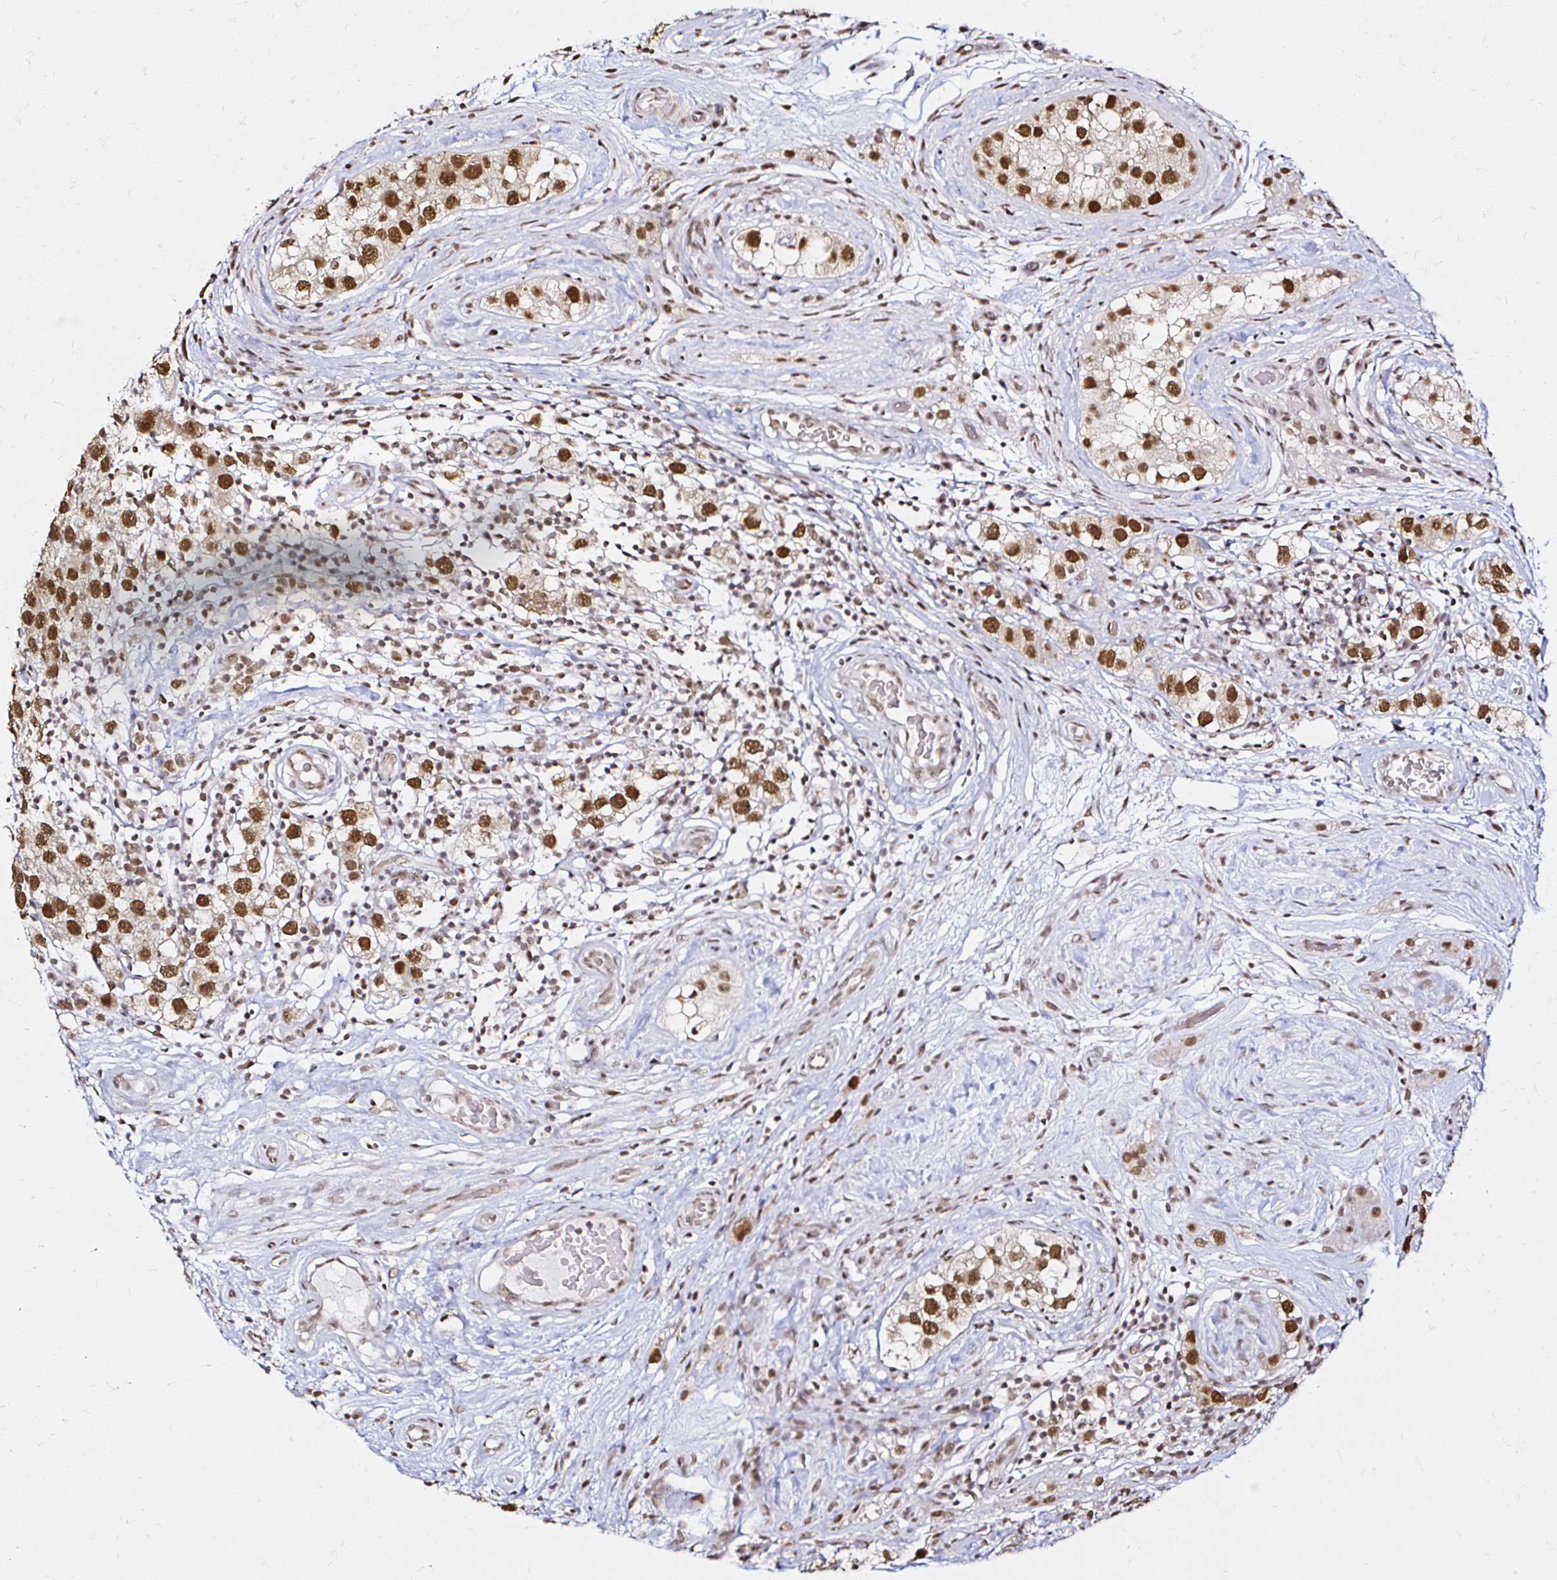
{"staining": {"intensity": "strong", "quantity": ">75%", "location": "nuclear"}, "tissue": "testis cancer", "cell_type": "Tumor cells", "image_type": "cancer", "snomed": [{"axis": "morphology", "description": "Seminoma, NOS"}, {"axis": "topography", "description": "Testis"}], "caption": "Brown immunohistochemical staining in human testis cancer (seminoma) reveals strong nuclear expression in approximately >75% of tumor cells.", "gene": "SNRPC", "patient": {"sex": "male", "age": 34}}